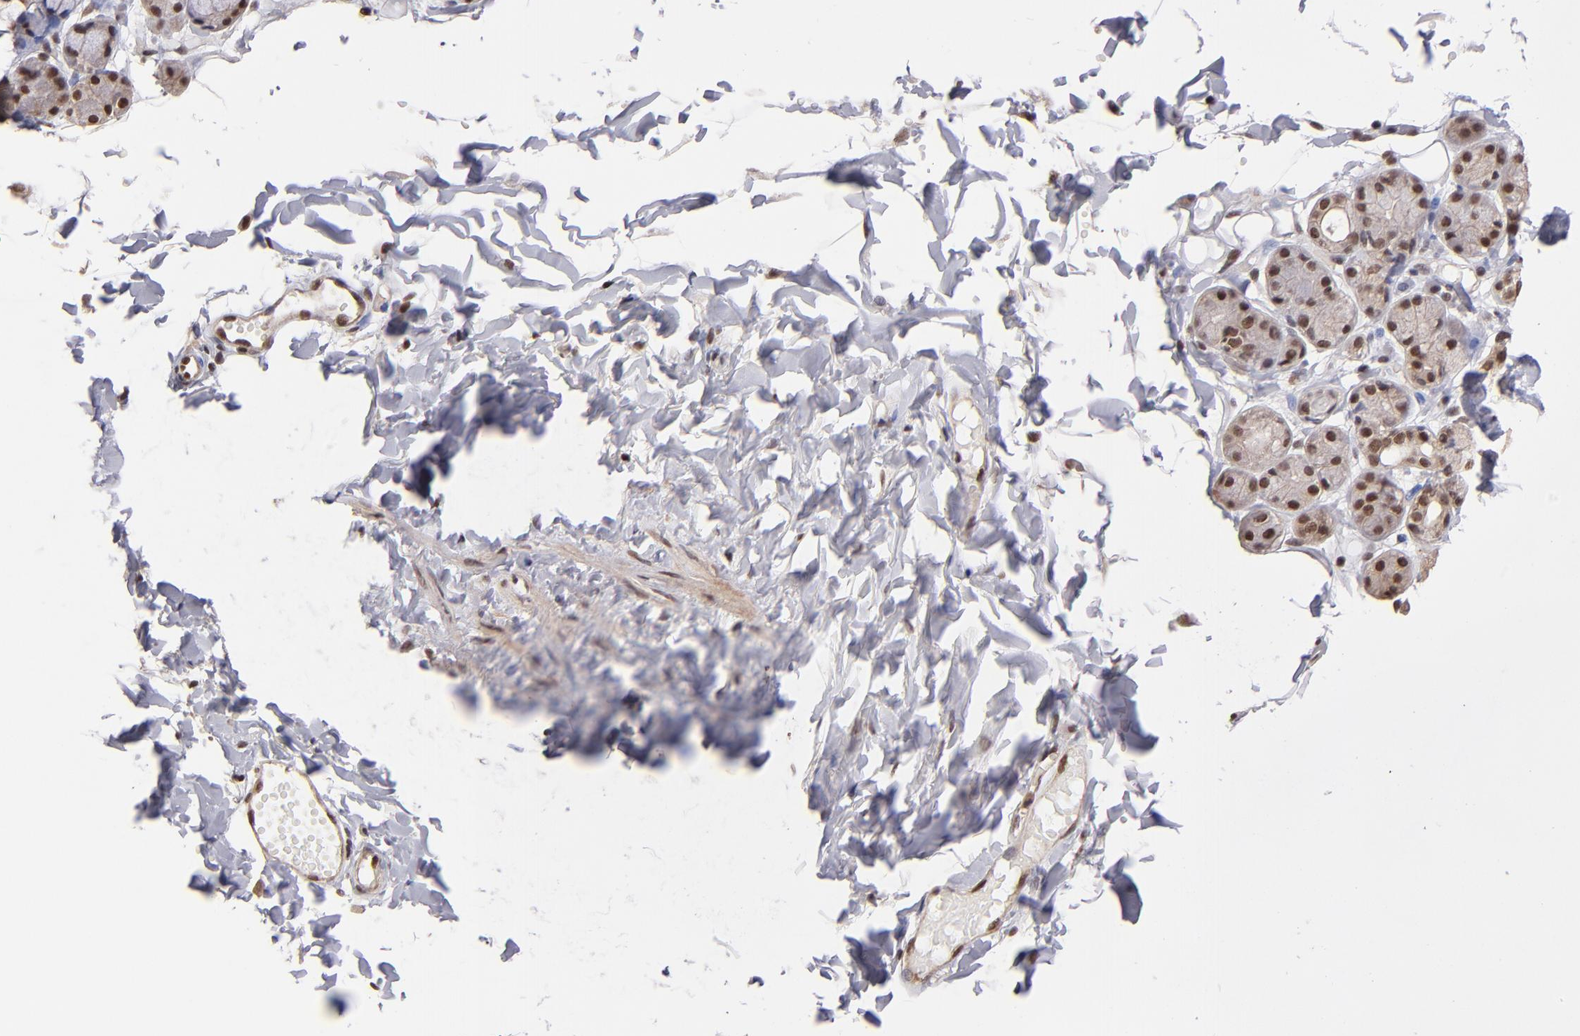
{"staining": {"intensity": "moderate", "quantity": ">75%", "location": "nuclear"}, "tissue": "salivary gland", "cell_type": "Glandular cells", "image_type": "normal", "snomed": [{"axis": "morphology", "description": "Normal tissue, NOS"}, {"axis": "topography", "description": "Skeletal muscle"}, {"axis": "topography", "description": "Oral tissue"}, {"axis": "topography", "description": "Salivary gland"}, {"axis": "topography", "description": "Peripheral nerve tissue"}], "caption": "The micrograph shows staining of unremarkable salivary gland, revealing moderate nuclear protein expression (brown color) within glandular cells.", "gene": "TERF2", "patient": {"sex": "male", "age": 54}}